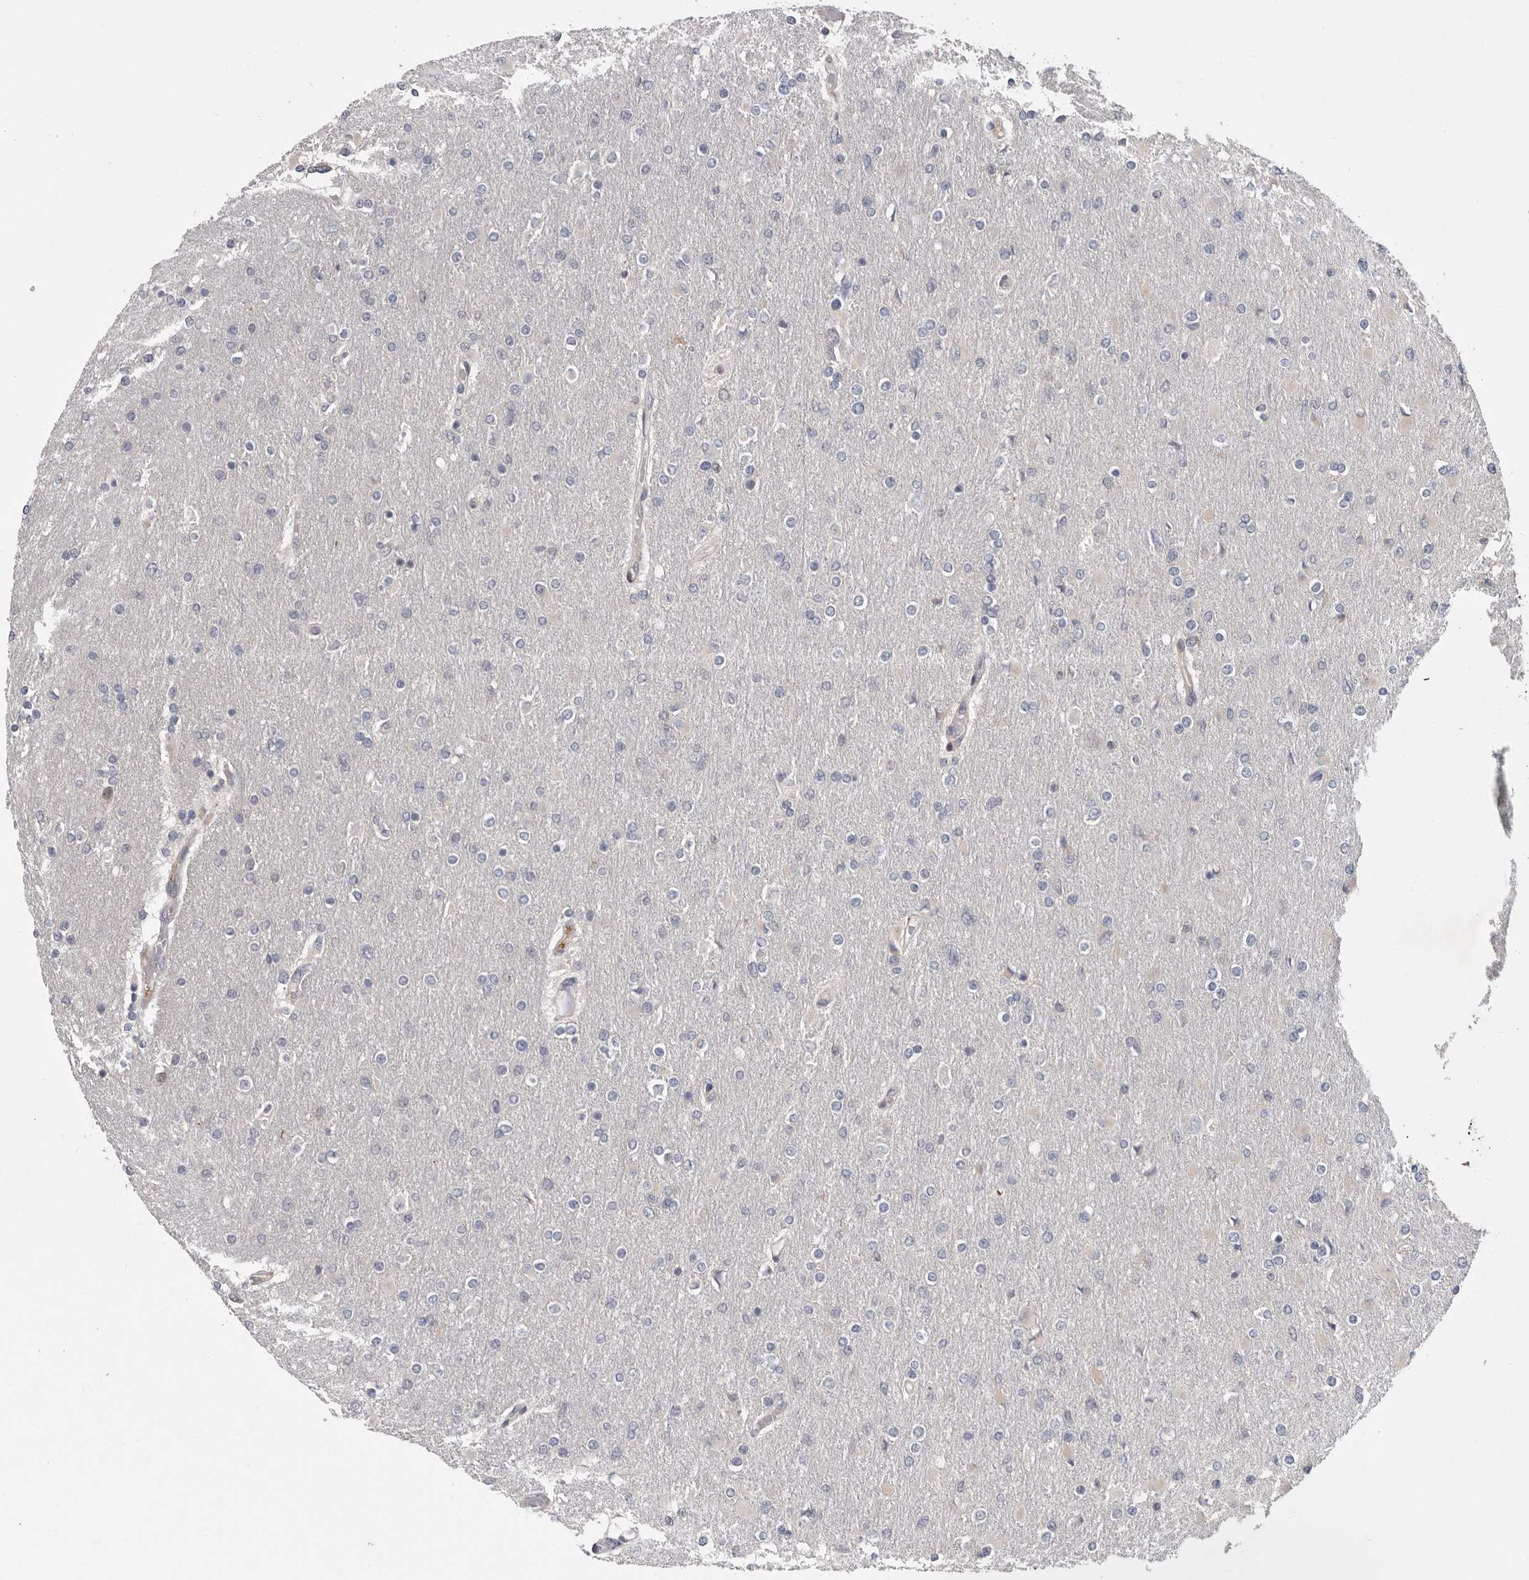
{"staining": {"intensity": "negative", "quantity": "none", "location": "none"}, "tissue": "glioma", "cell_type": "Tumor cells", "image_type": "cancer", "snomed": [{"axis": "morphology", "description": "Glioma, malignant, High grade"}, {"axis": "topography", "description": "Cerebral cortex"}], "caption": "IHC histopathology image of glioma stained for a protein (brown), which displays no expression in tumor cells. (Stains: DAB immunohistochemistry with hematoxylin counter stain, Microscopy: brightfield microscopy at high magnification).", "gene": "ATXN3L", "patient": {"sex": "female", "age": 36}}